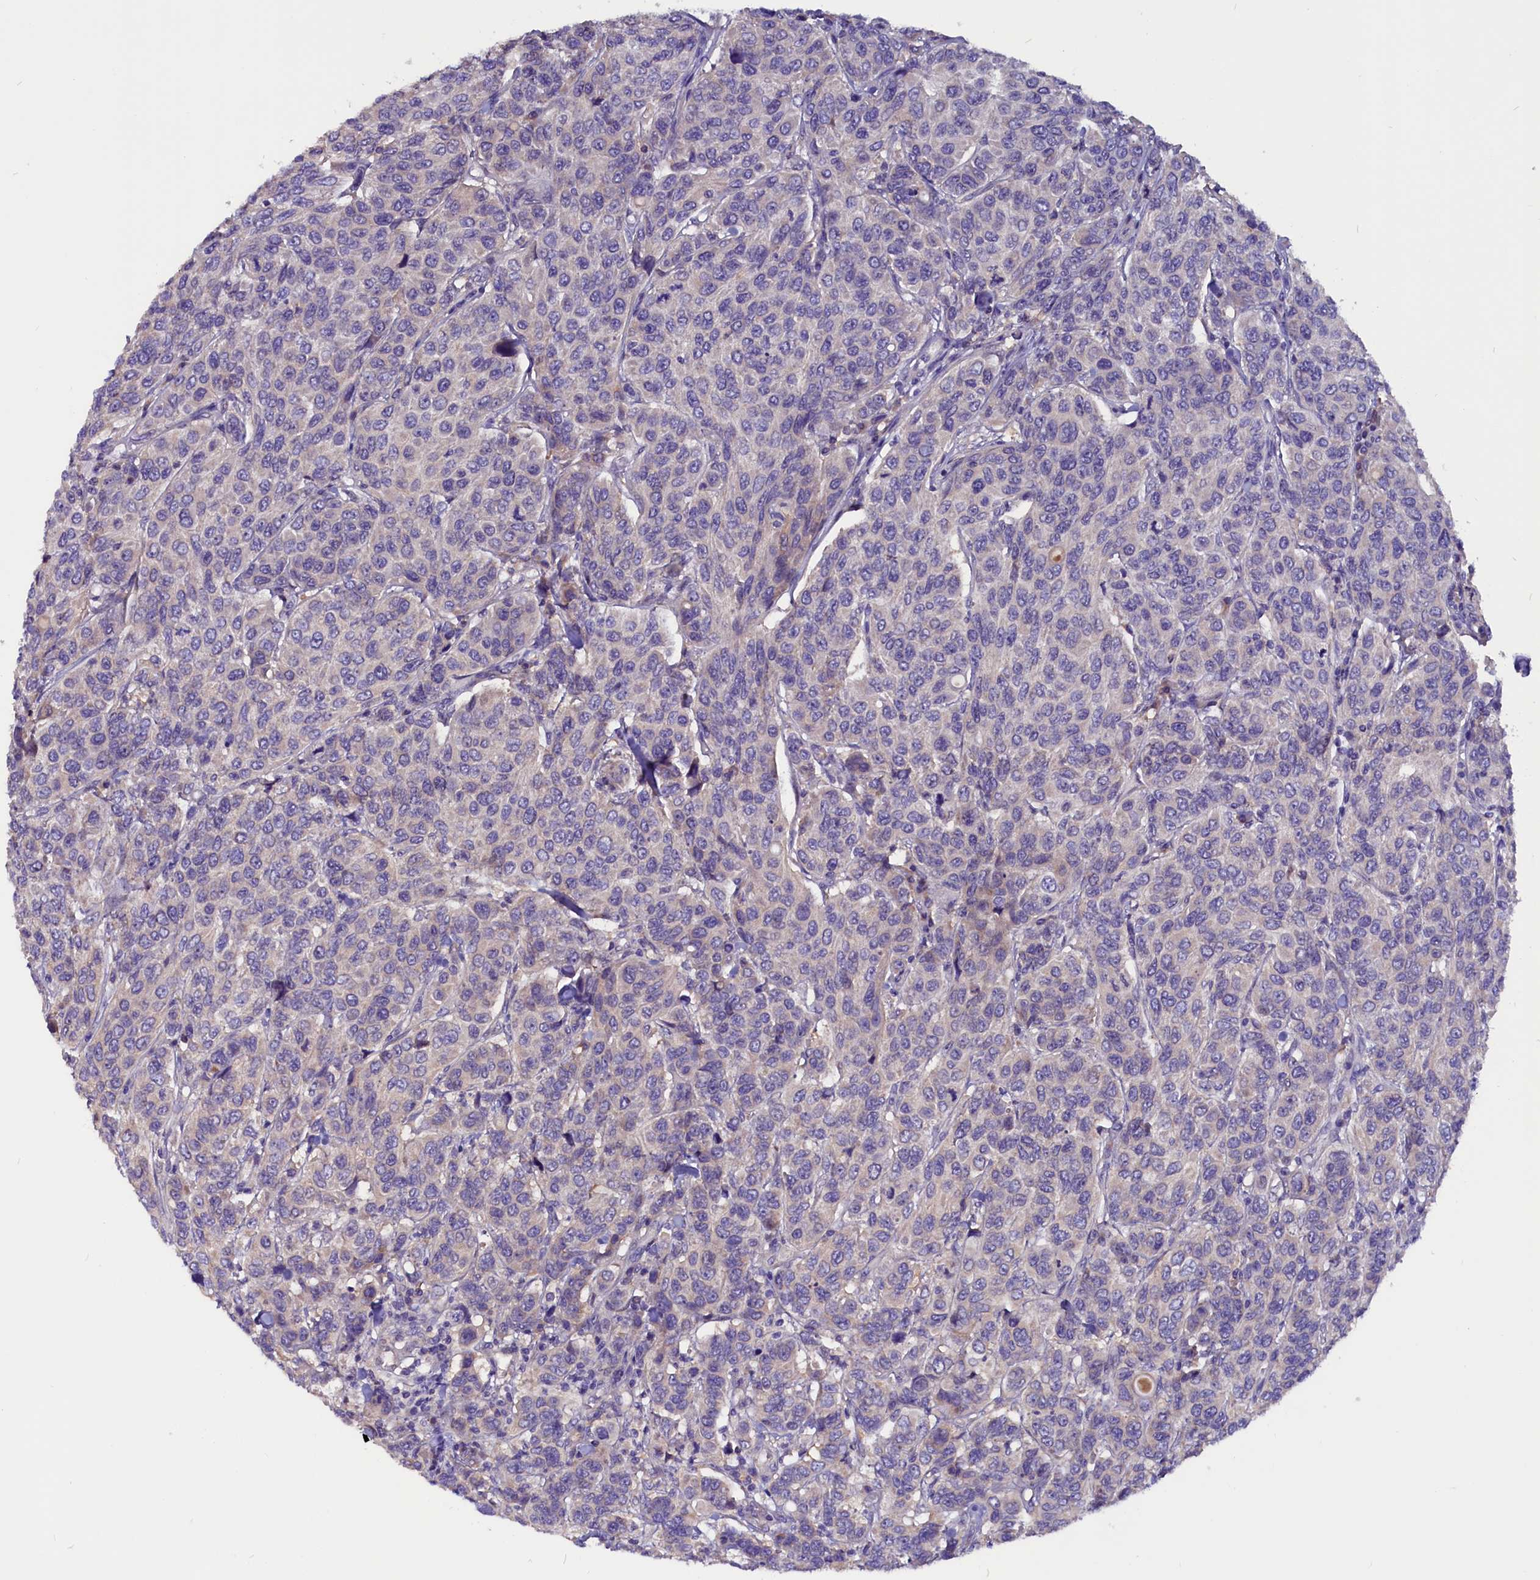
{"staining": {"intensity": "negative", "quantity": "none", "location": "none"}, "tissue": "breast cancer", "cell_type": "Tumor cells", "image_type": "cancer", "snomed": [{"axis": "morphology", "description": "Duct carcinoma"}, {"axis": "topography", "description": "Breast"}], "caption": "Immunohistochemistry (IHC) micrograph of neoplastic tissue: breast infiltrating ductal carcinoma stained with DAB (3,3'-diaminobenzidine) displays no significant protein expression in tumor cells.", "gene": "CCBE1", "patient": {"sex": "female", "age": 55}}